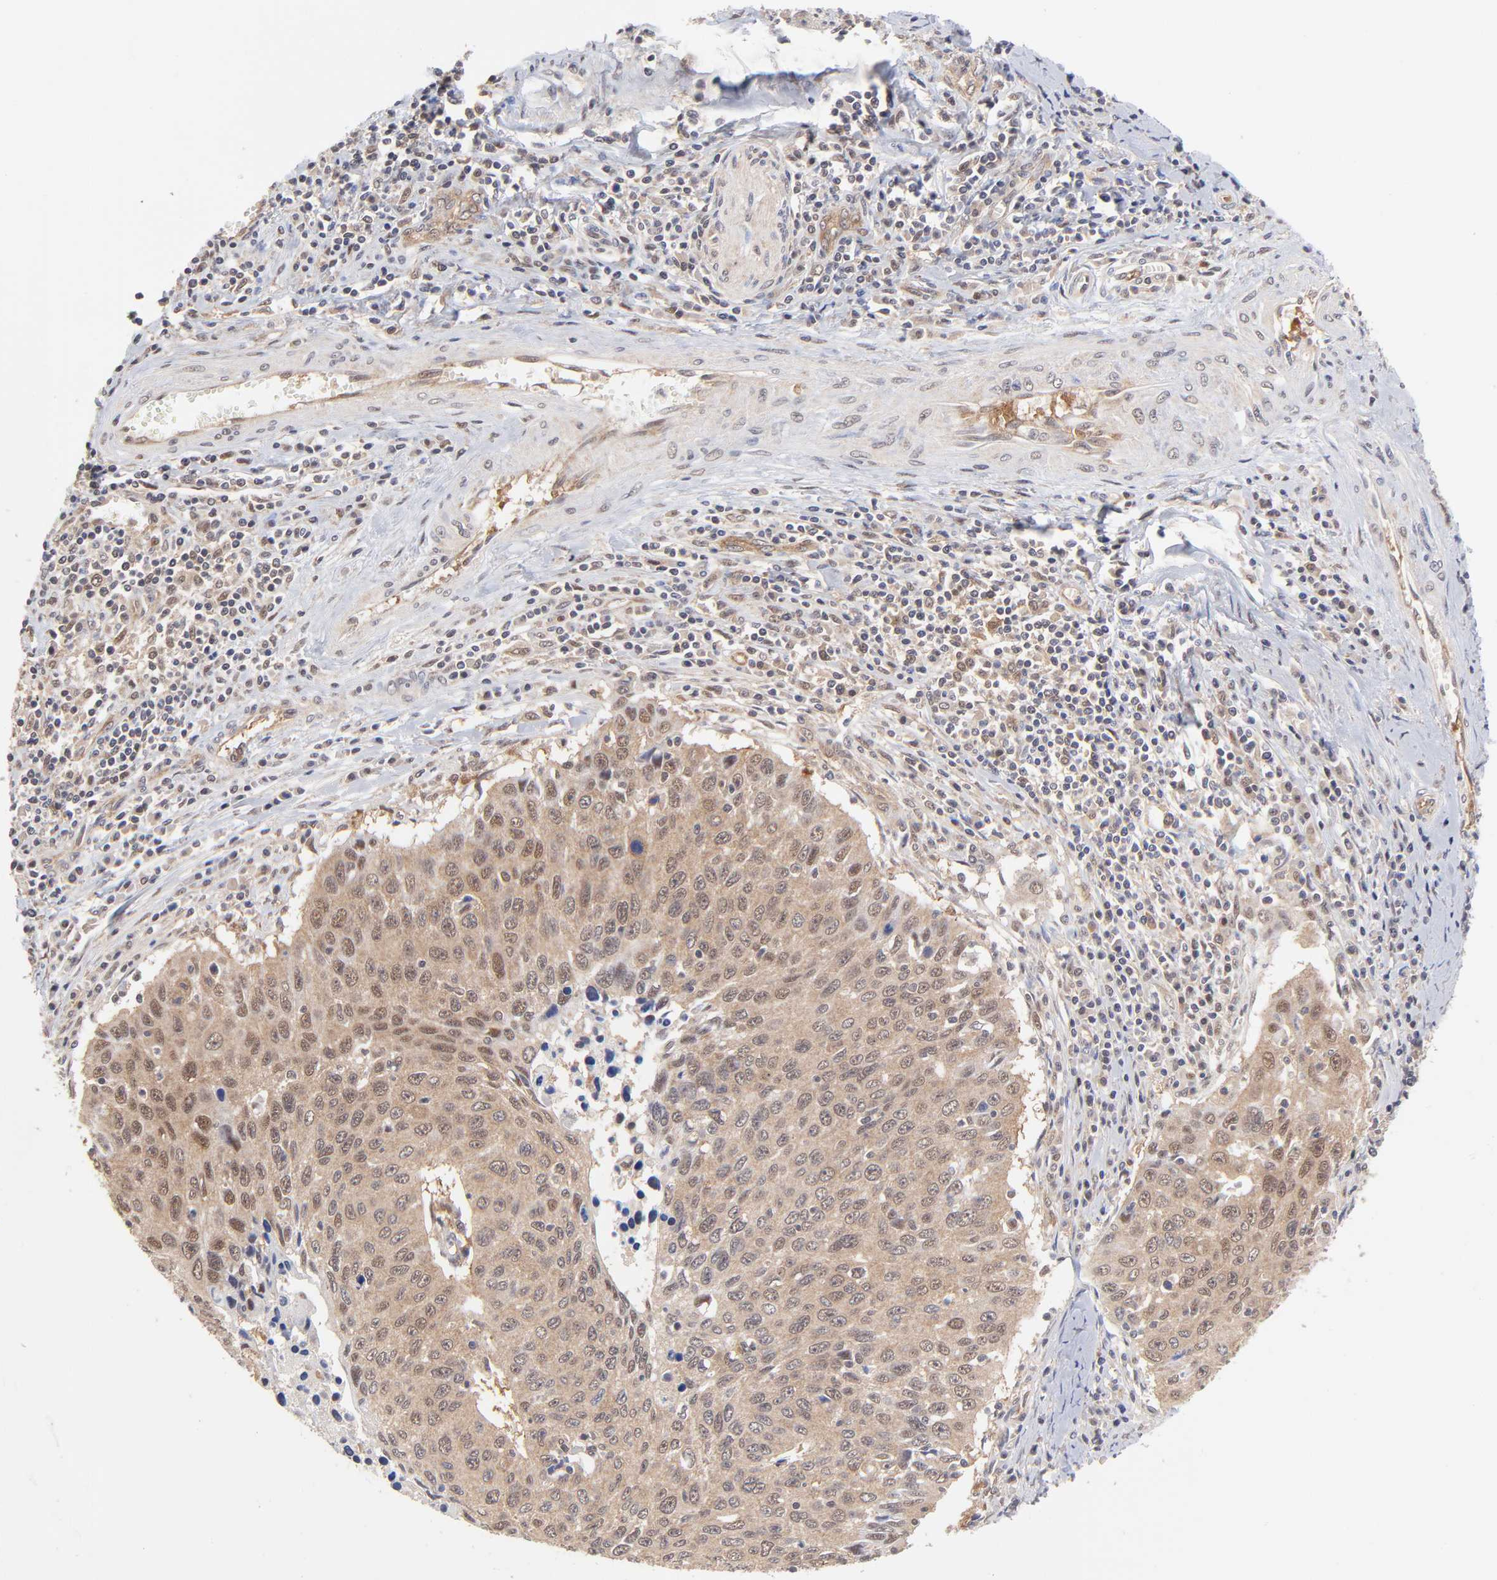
{"staining": {"intensity": "moderate", "quantity": ">75%", "location": "cytoplasmic/membranous,nuclear"}, "tissue": "cervical cancer", "cell_type": "Tumor cells", "image_type": "cancer", "snomed": [{"axis": "morphology", "description": "Squamous cell carcinoma, NOS"}, {"axis": "topography", "description": "Cervix"}], "caption": "Immunohistochemistry (DAB (3,3'-diaminobenzidine)) staining of human cervical squamous cell carcinoma reveals moderate cytoplasmic/membranous and nuclear protein positivity in approximately >75% of tumor cells.", "gene": "PSMC4", "patient": {"sex": "female", "age": 53}}